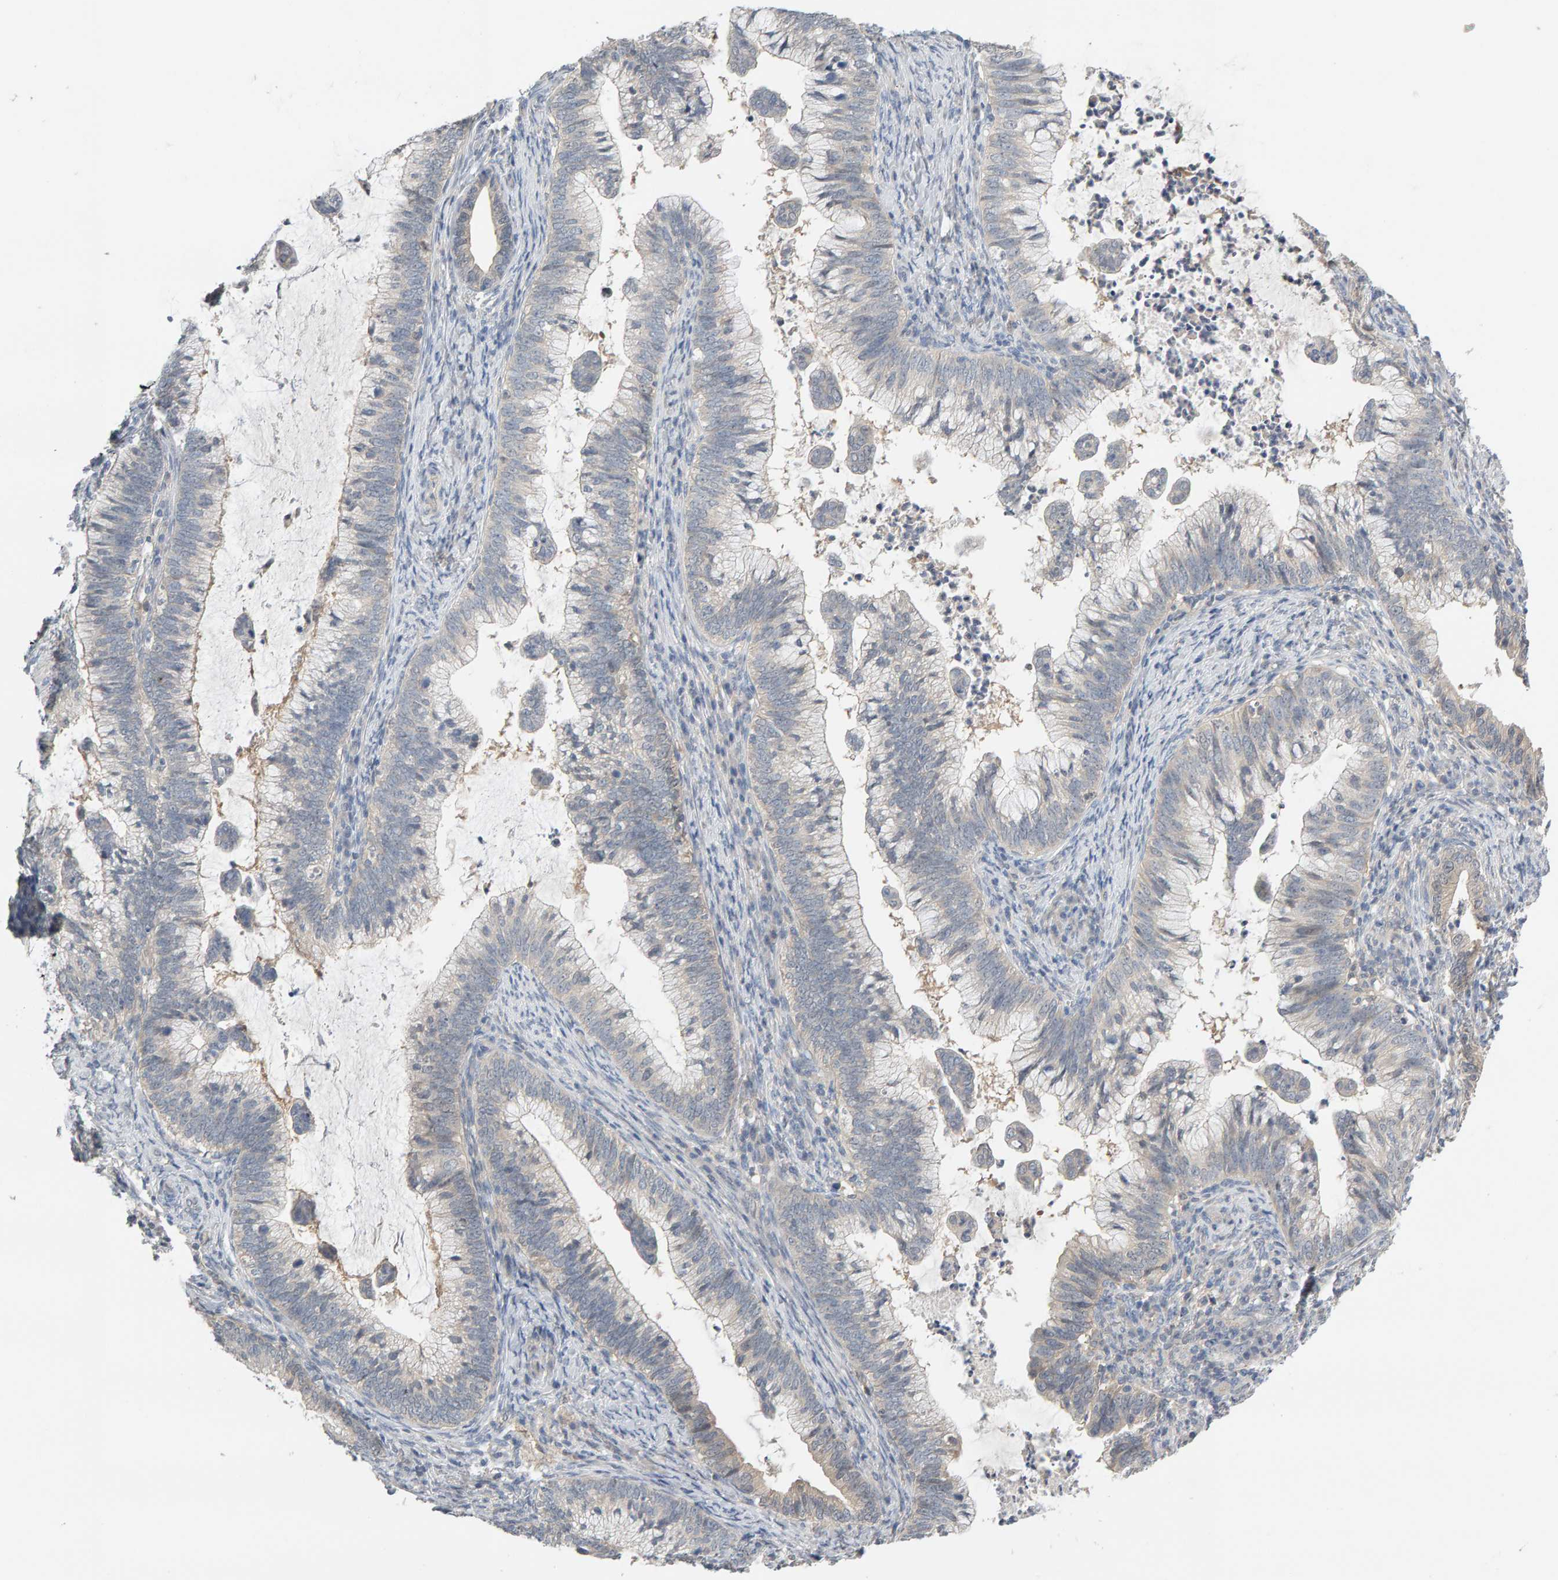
{"staining": {"intensity": "negative", "quantity": "none", "location": "none"}, "tissue": "cervical cancer", "cell_type": "Tumor cells", "image_type": "cancer", "snomed": [{"axis": "morphology", "description": "Adenocarcinoma, NOS"}, {"axis": "topography", "description": "Cervix"}], "caption": "Immunohistochemistry histopathology image of human adenocarcinoma (cervical) stained for a protein (brown), which displays no expression in tumor cells.", "gene": "GFUS", "patient": {"sex": "female", "age": 36}}